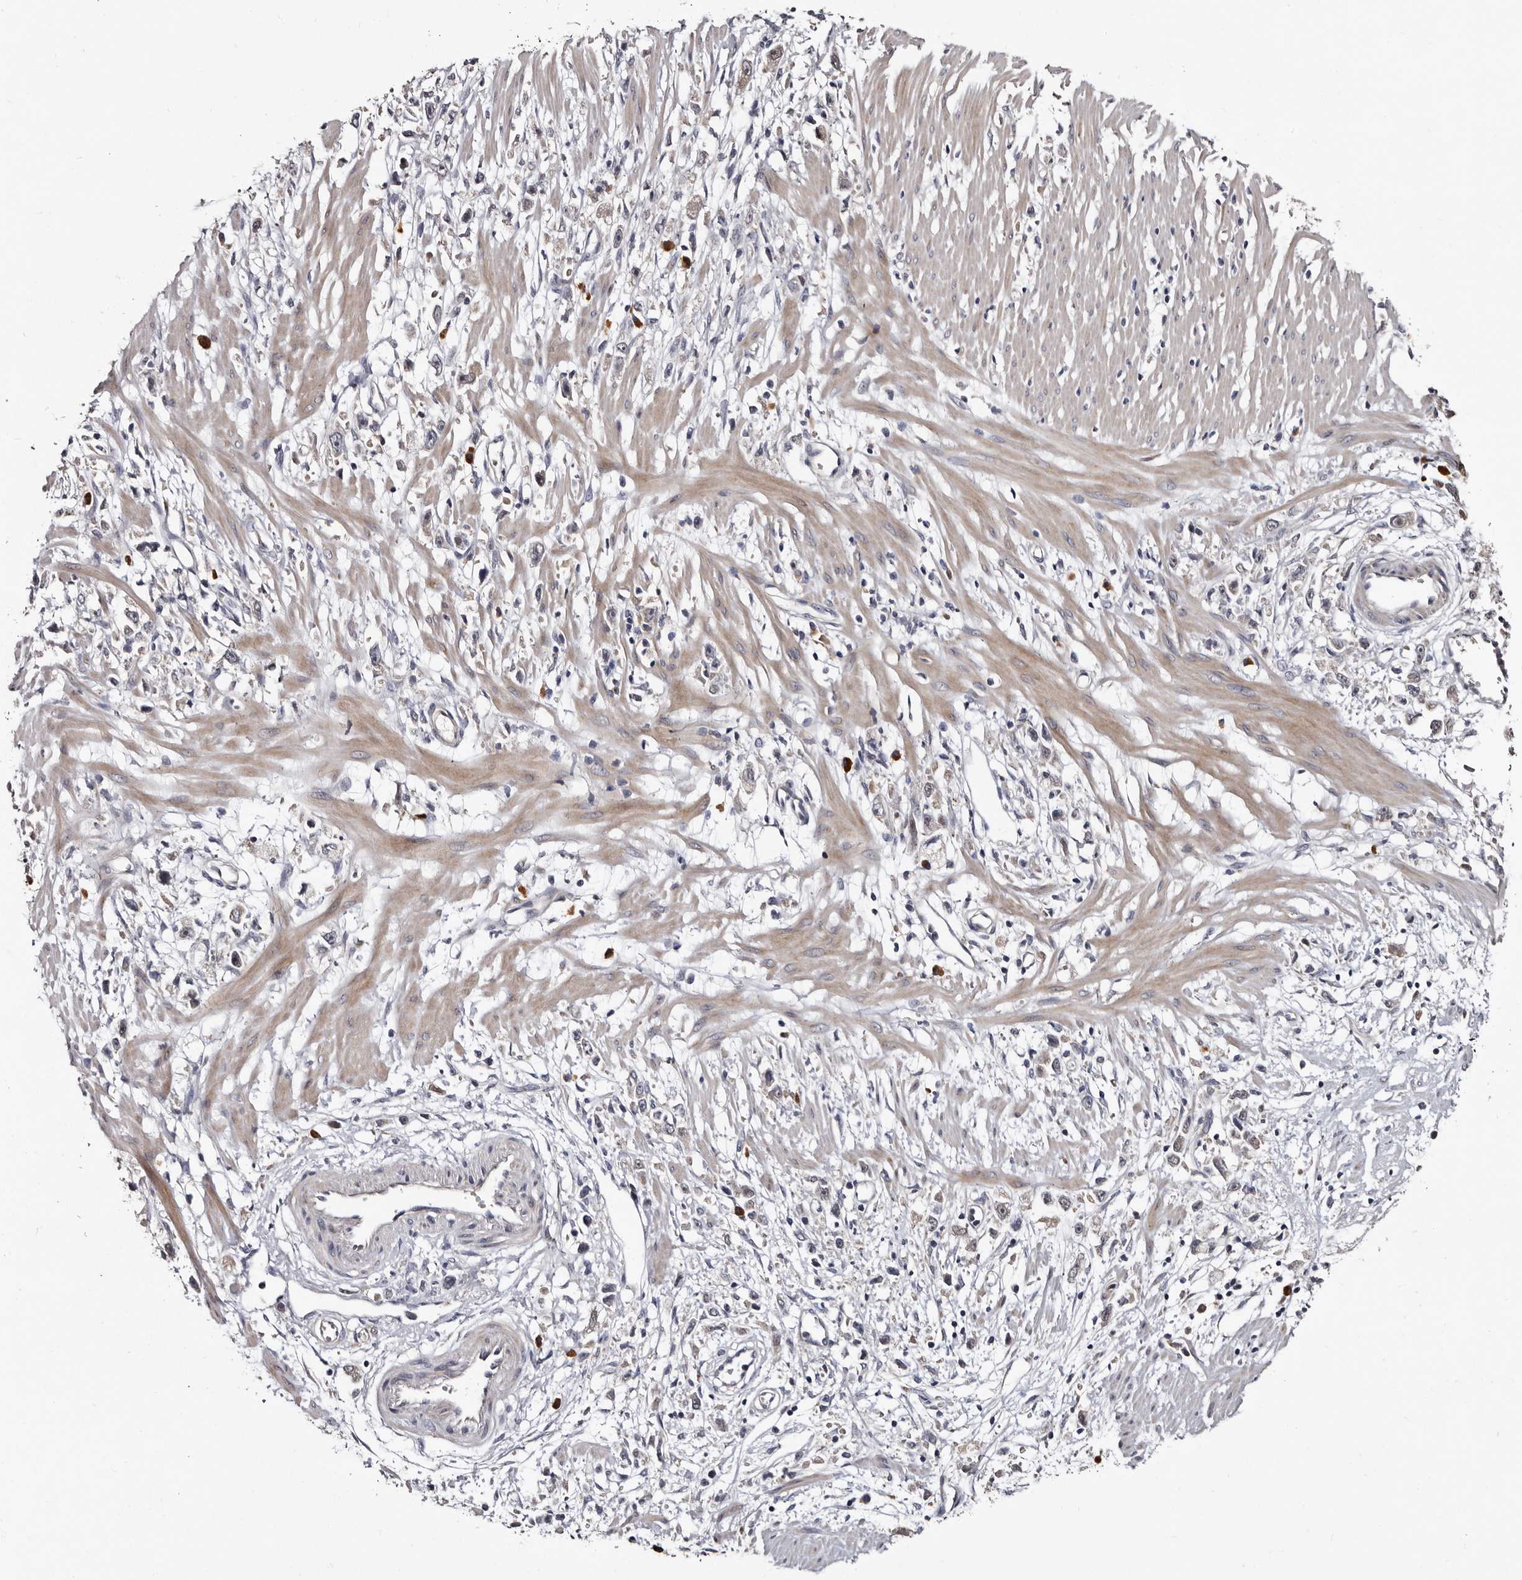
{"staining": {"intensity": "negative", "quantity": "none", "location": "none"}, "tissue": "stomach cancer", "cell_type": "Tumor cells", "image_type": "cancer", "snomed": [{"axis": "morphology", "description": "Adenocarcinoma, NOS"}, {"axis": "topography", "description": "Stomach"}], "caption": "This image is of stomach cancer (adenocarcinoma) stained with immunohistochemistry (IHC) to label a protein in brown with the nuclei are counter-stained blue. There is no expression in tumor cells.", "gene": "DNPH1", "patient": {"sex": "female", "age": 59}}